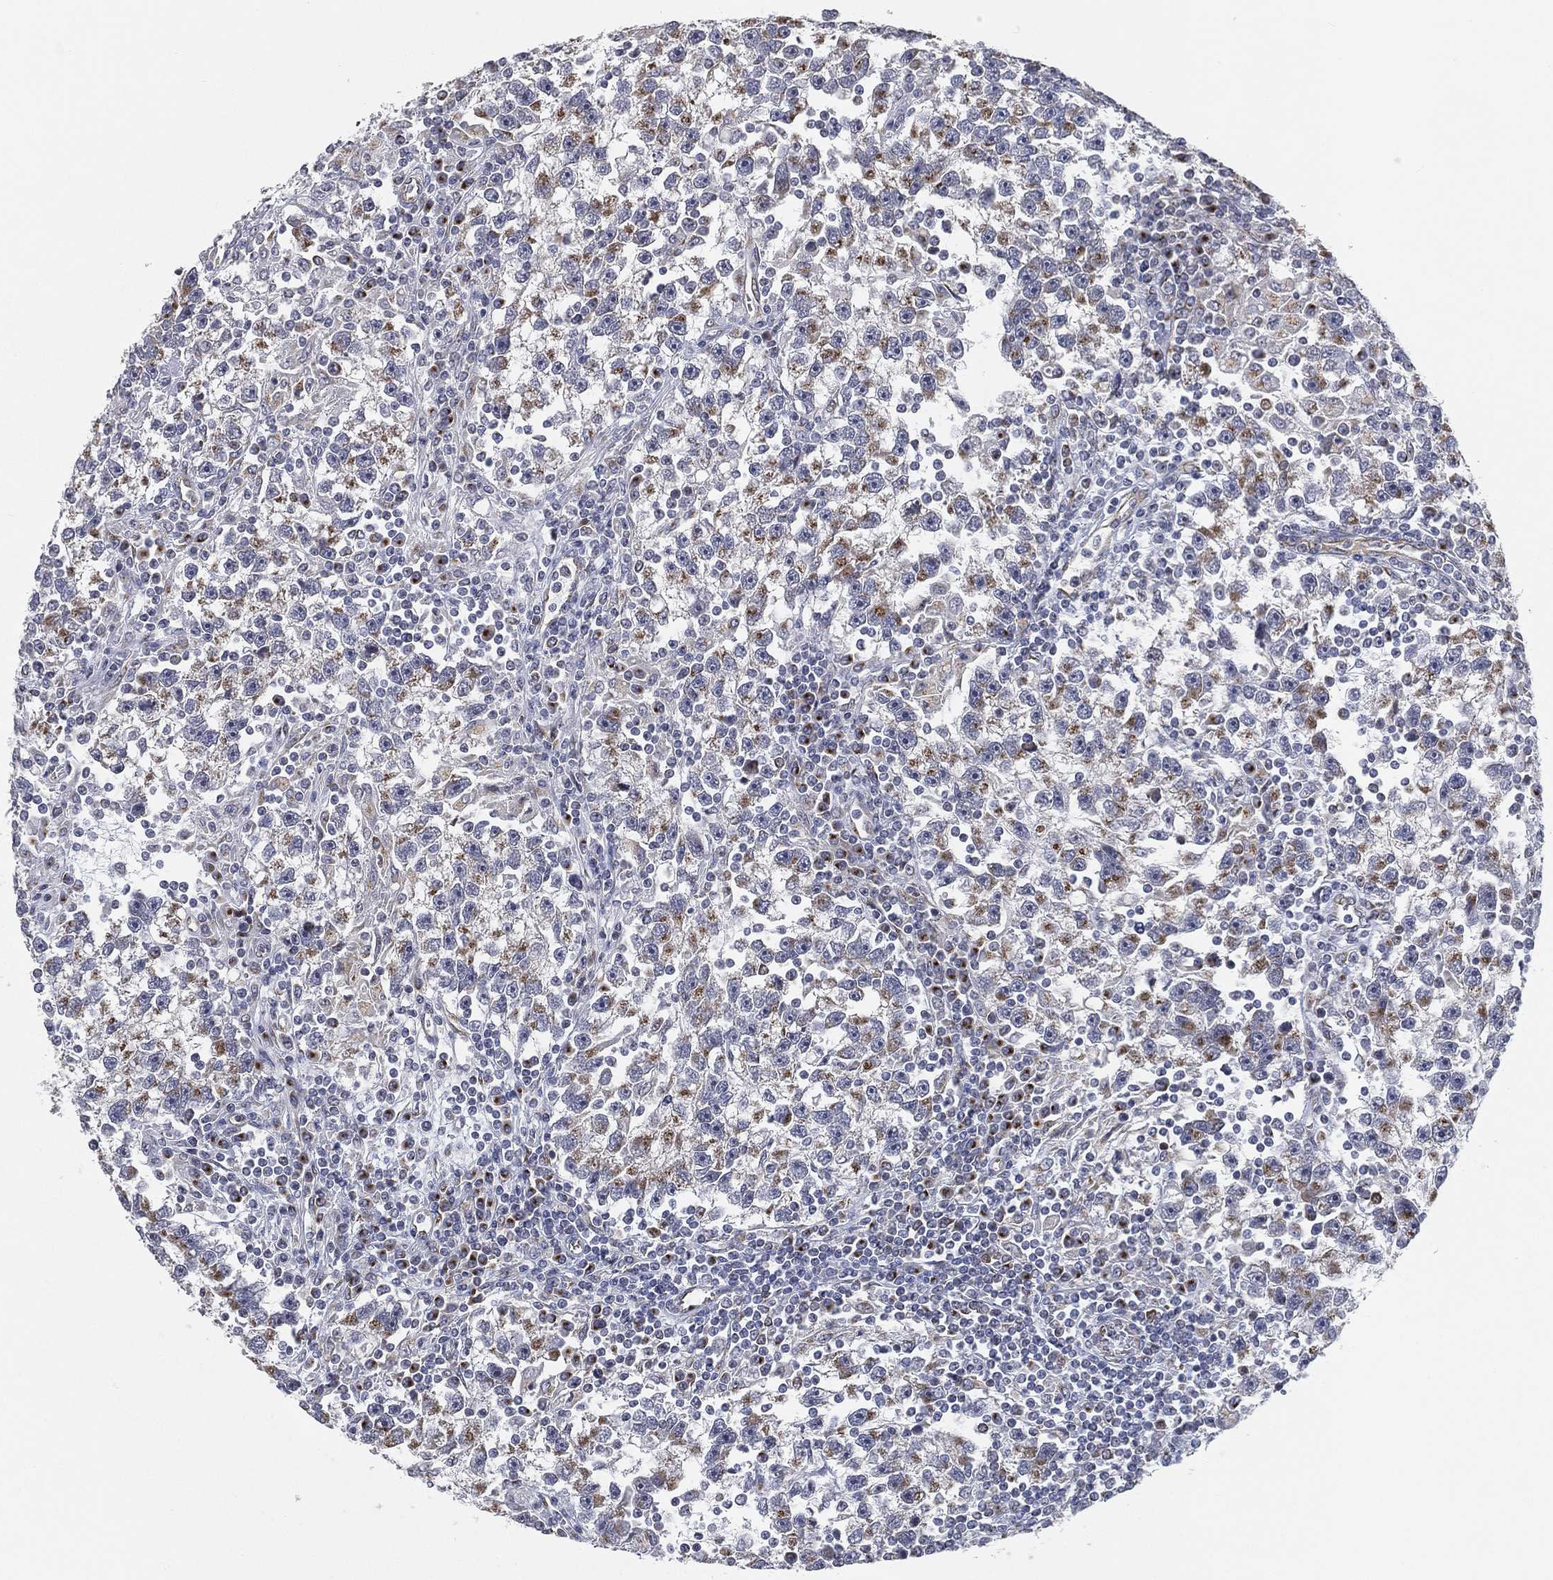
{"staining": {"intensity": "moderate", "quantity": "25%-75%", "location": "cytoplasmic/membranous"}, "tissue": "testis cancer", "cell_type": "Tumor cells", "image_type": "cancer", "snomed": [{"axis": "morphology", "description": "Seminoma, NOS"}, {"axis": "topography", "description": "Testis"}], "caption": "An image of seminoma (testis) stained for a protein displays moderate cytoplasmic/membranous brown staining in tumor cells.", "gene": "TICAM1", "patient": {"sex": "male", "age": 47}}